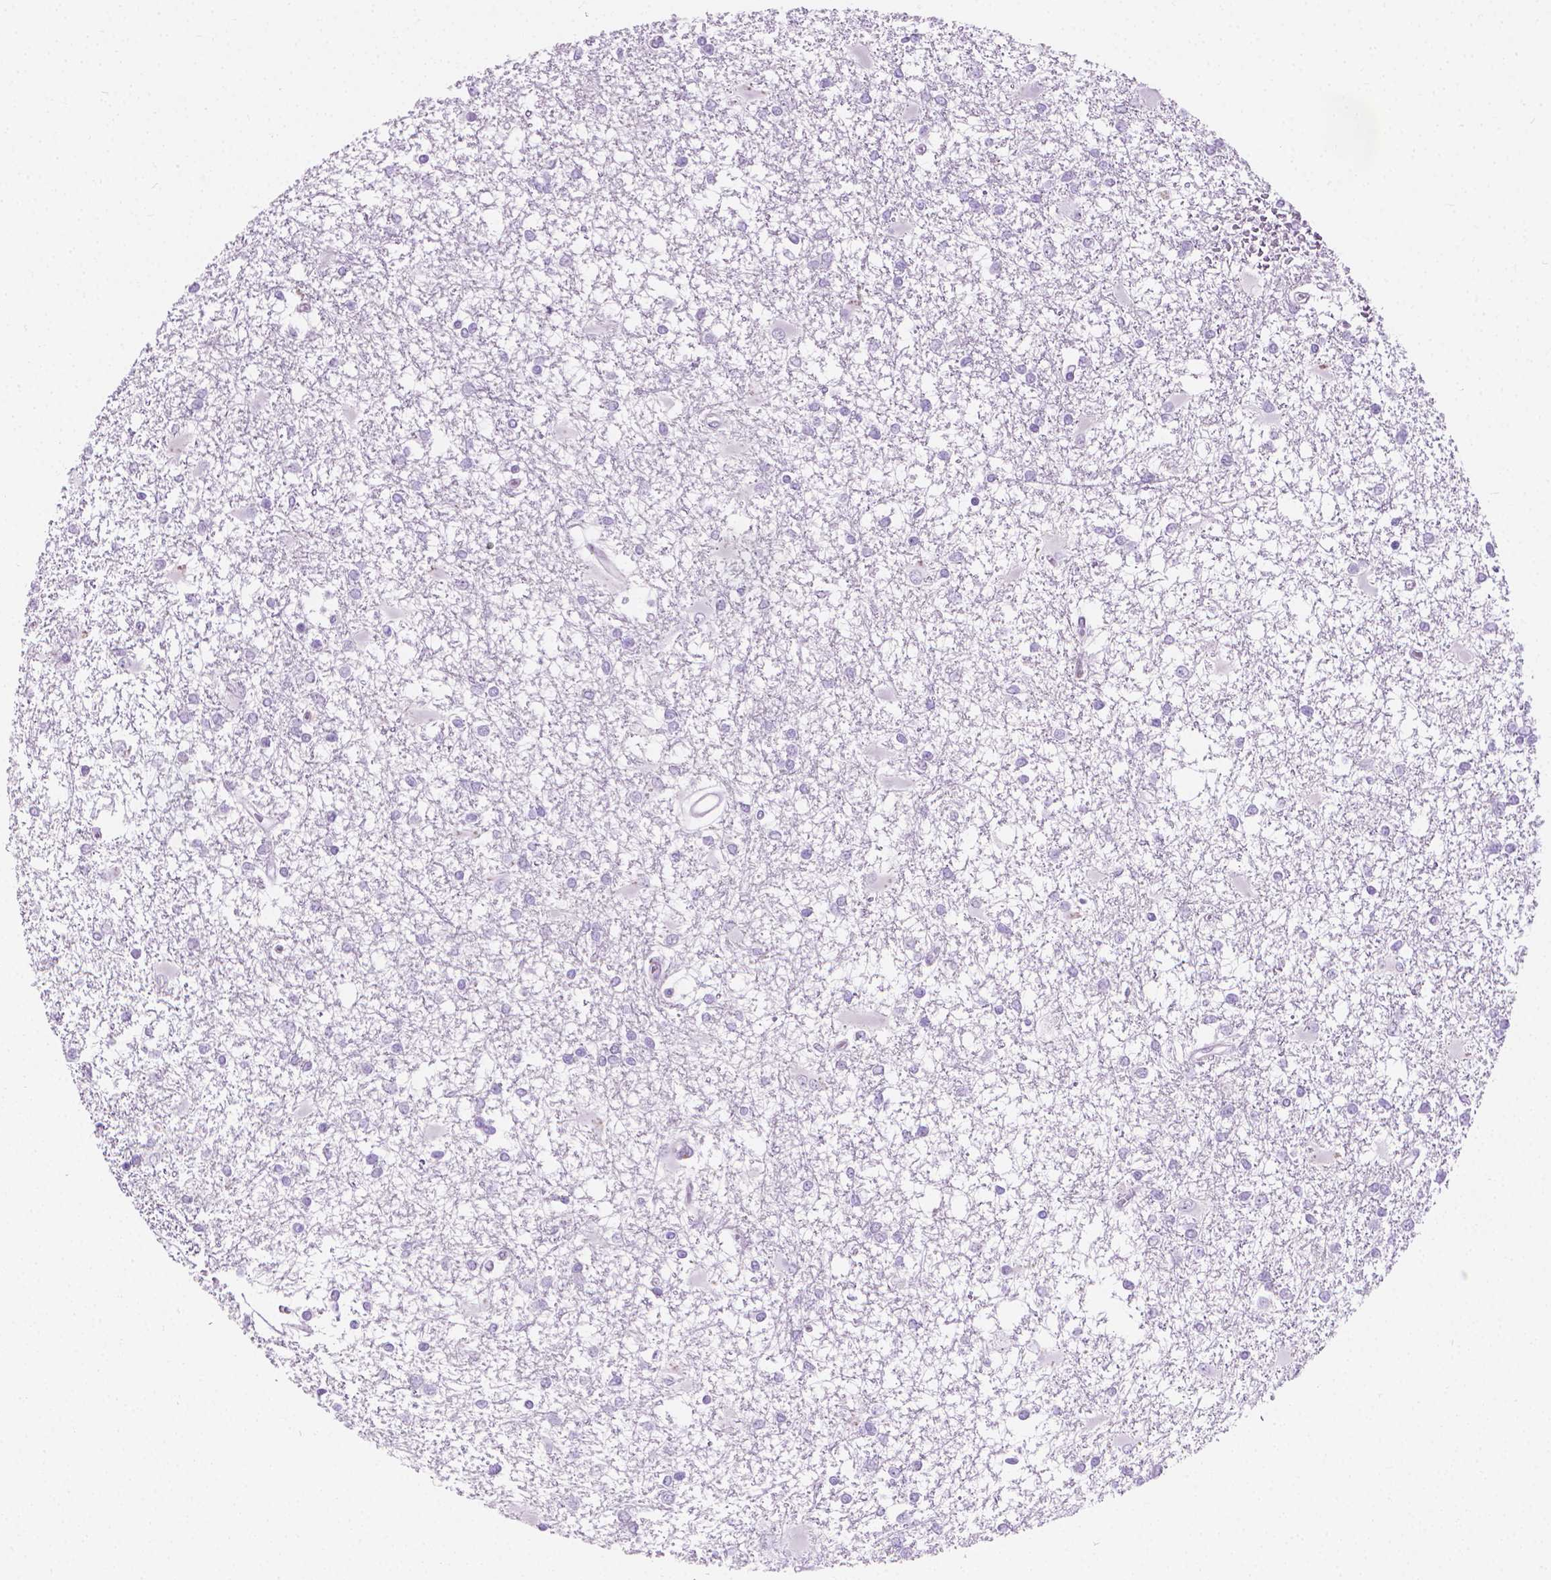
{"staining": {"intensity": "negative", "quantity": "none", "location": "none"}, "tissue": "glioma", "cell_type": "Tumor cells", "image_type": "cancer", "snomed": [{"axis": "morphology", "description": "Glioma, malignant, High grade"}, {"axis": "topography", "description": "Cerebral cortex"}], "caption": "Image shows no significant protein expression in tumor cells of glioma.", "gene": "CFAP52", "patient": {"sex": "male", "age": 79}}